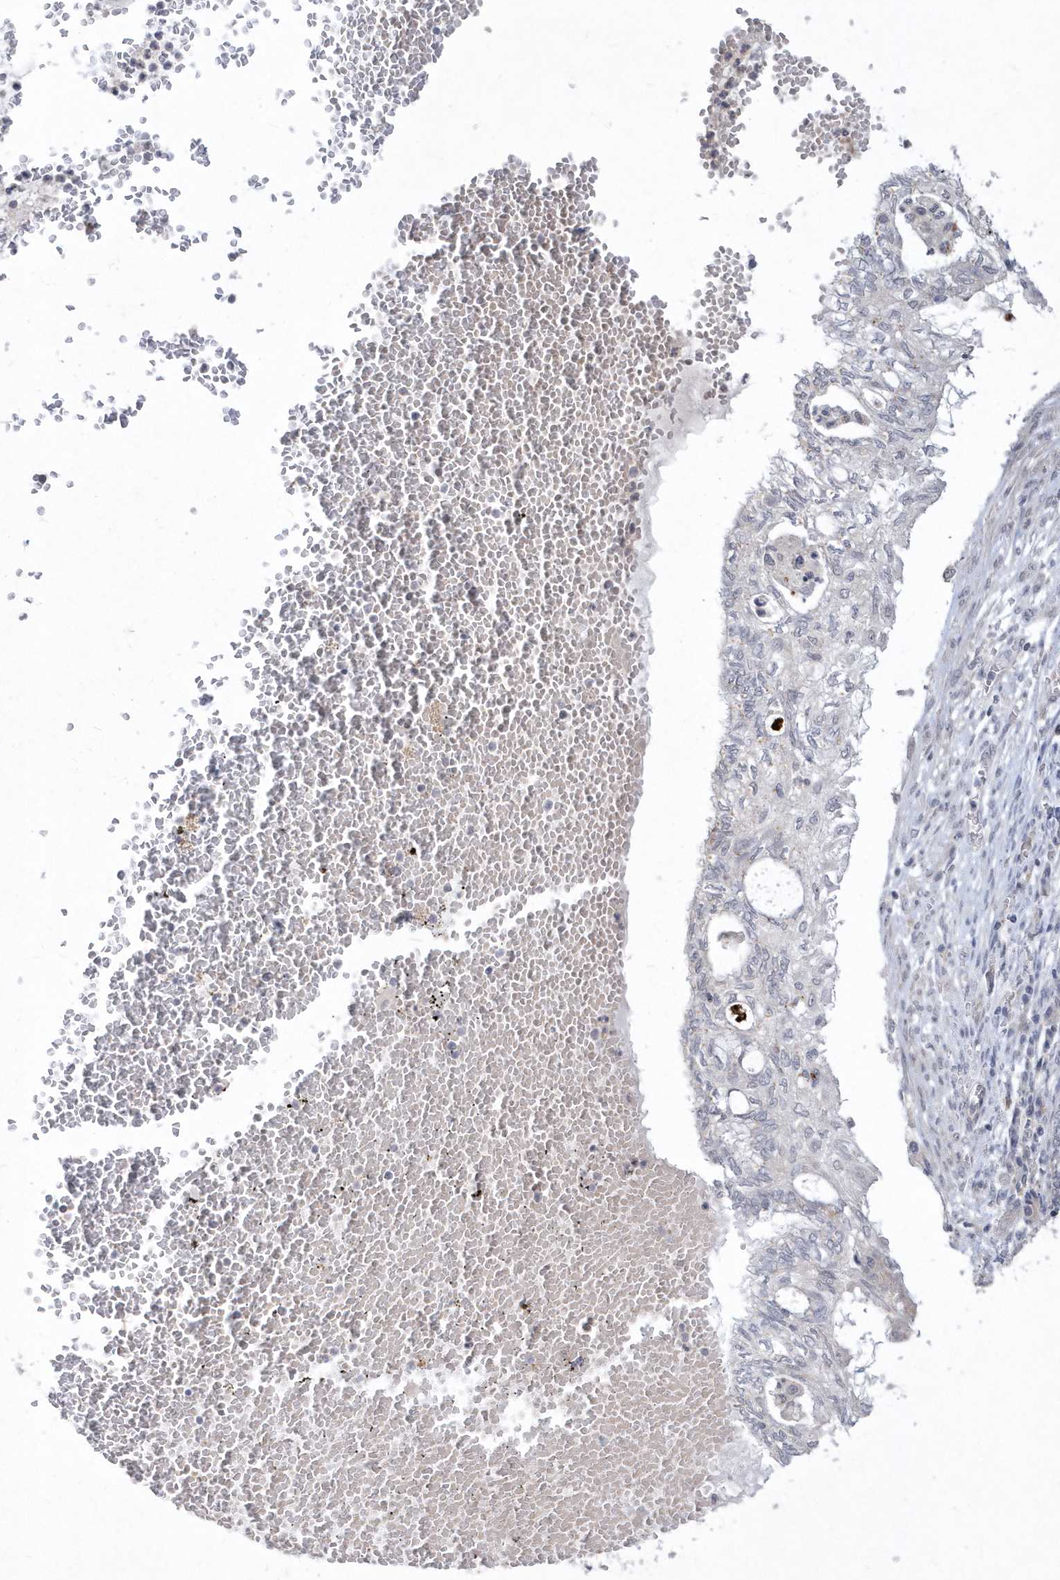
{"staining": {"intensity": "negative", "quantity": "none", "location": "none"}, "tissue": "lung cancer", "cell_type": "Tumor cells", "image_type": "cancer", "snomed": [{"axis": "morphology", "description": "Adenocarcinoma, NOS"}, {"axis": "topography", "description": "Lung"}], "caption": "Tumor cells show no significant protein expression in lung cancer (adenocarcinoma).", "gene": "TSPEAR", "patient": {"sex": "female", "age": 70}}